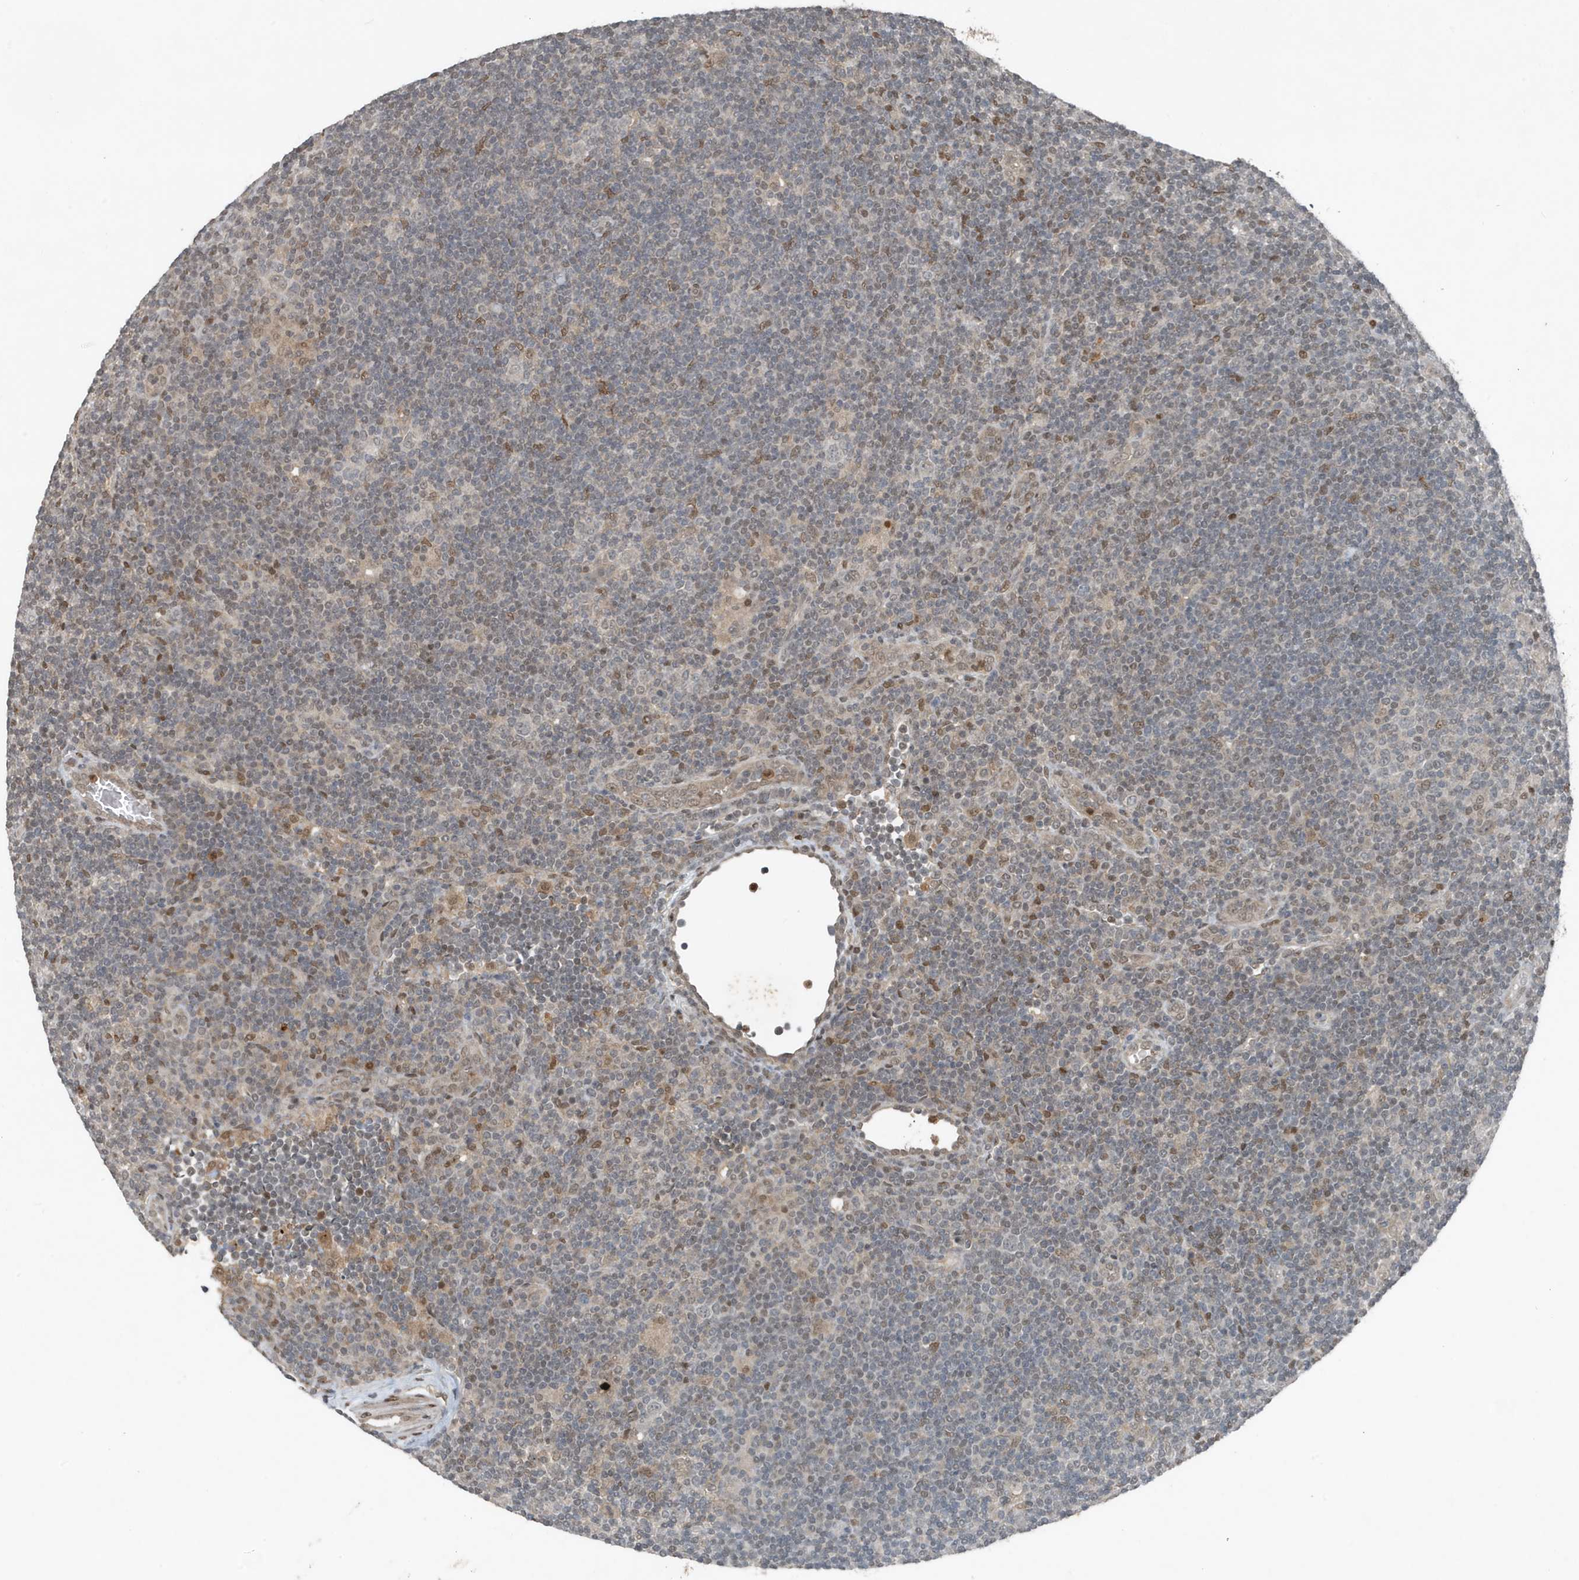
{"staining": {"intensity": "negative", "quantity": "none", "location": "none"}, "tissue": "lymphoma", "cell_type": "Tumor cells", "image_type": "cancer", "snomed": [{"axis": "morphology", "description": "Hodgkin's disease, NOS"}, {"axis": "topography", "description": "Lymph node"}], "caption": "Immunohistochemistry (IHC) of human lymphoma demonstrates no positivity in tumor cells.", "gene": "HSPA1A", "patient": {"sex": "female", "age": 57}}